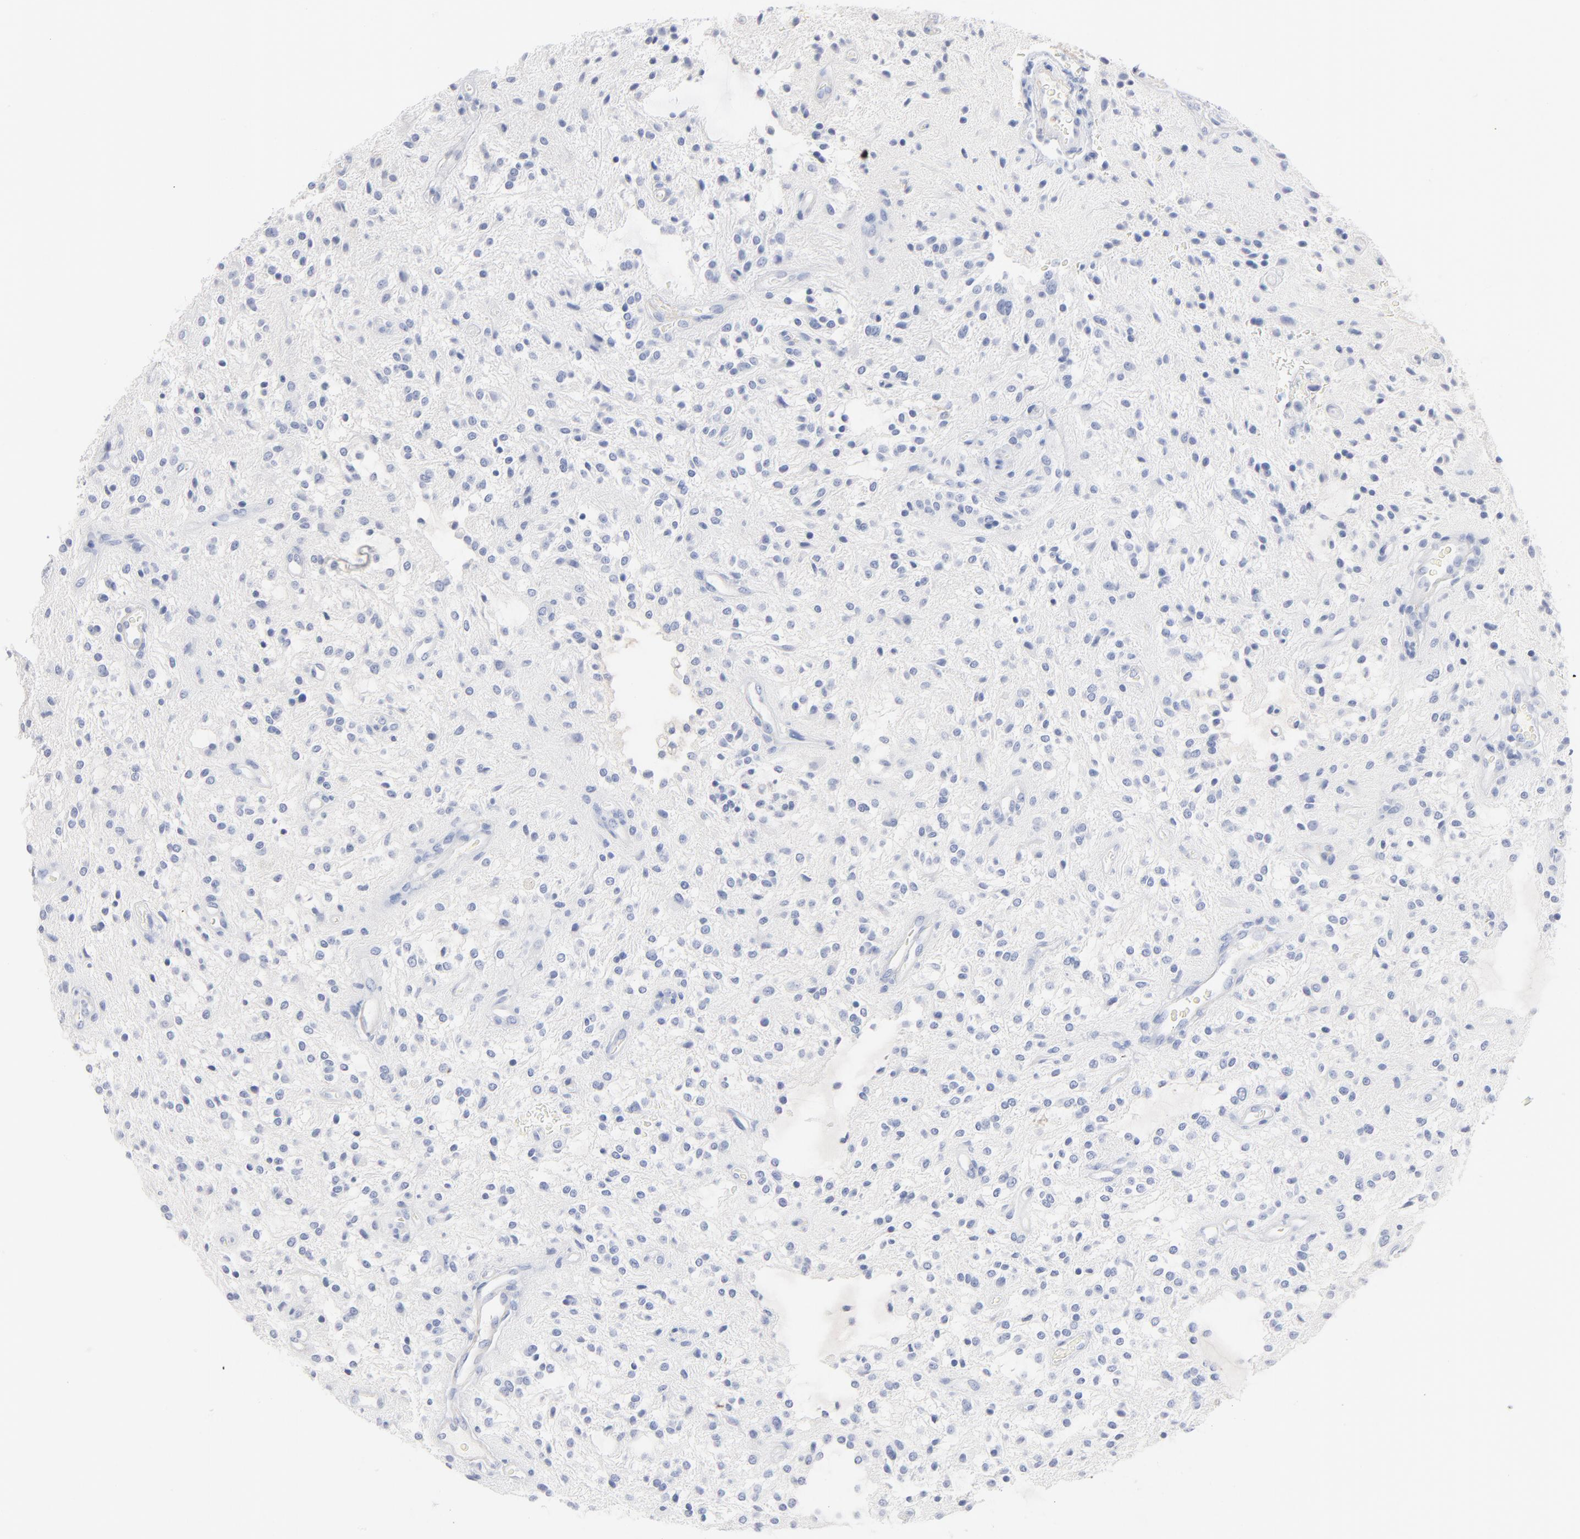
{"staining": {"intensity": "negative", "quantity": "none", "location": "none"}, "tissue": "glioma", "cell_type": "Tumor cells", "image_type": "cancer", "snomed": [{"axis": "morphology", "description": "Glioma, malignant, NOS"}, {"axis": "topography", "description": "Cerebellum"}], "caption": "A micrograph of human glioma is negative for staining in tumor cells.", "gene": "AGTR1", "patient": {"sex": "female", "age": 10}}